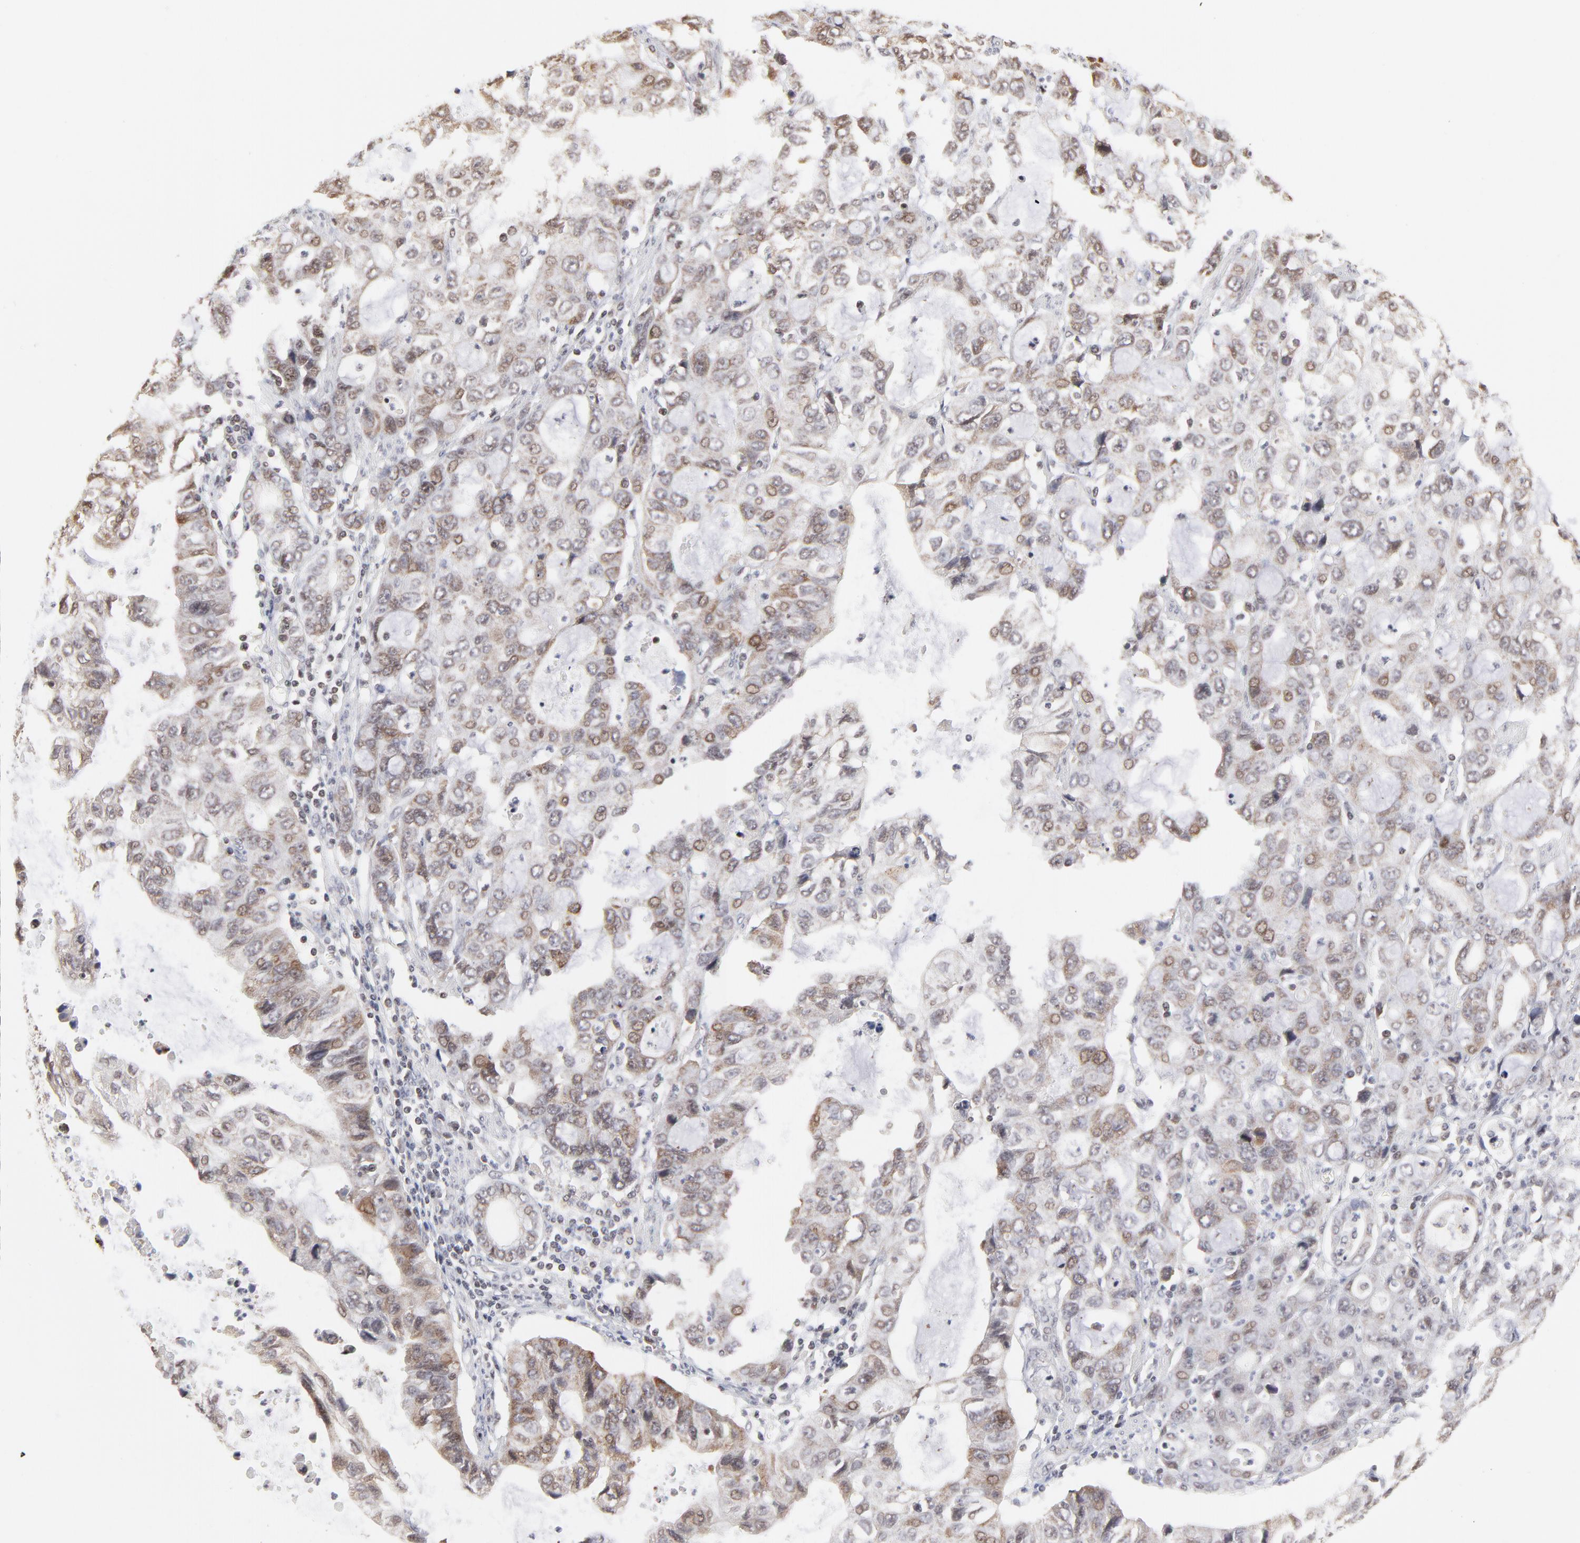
{"staining": {"intensity": "moderate", "quantity": "25%-75%", "location": "nuclear"}, "tissue": "stomach cancer", "cell_type": "Tumor cells", "image_type": "cancer", "snomed": [{"axis": "morphology", "description": "Adenocarcinoma, NOS"}, {"axis": "topography", "description": "Stomach, upper"}], "caption": "A high-resolution micrograph shows immunohistochemistry staining of stomach cancer (adenocarcinoma), which exhibits moderate nuclear positivity in approximately 25%-75% of tumor cells.", "gene": "ARIH1", "patient": {"sex": "female", "age": 52}}